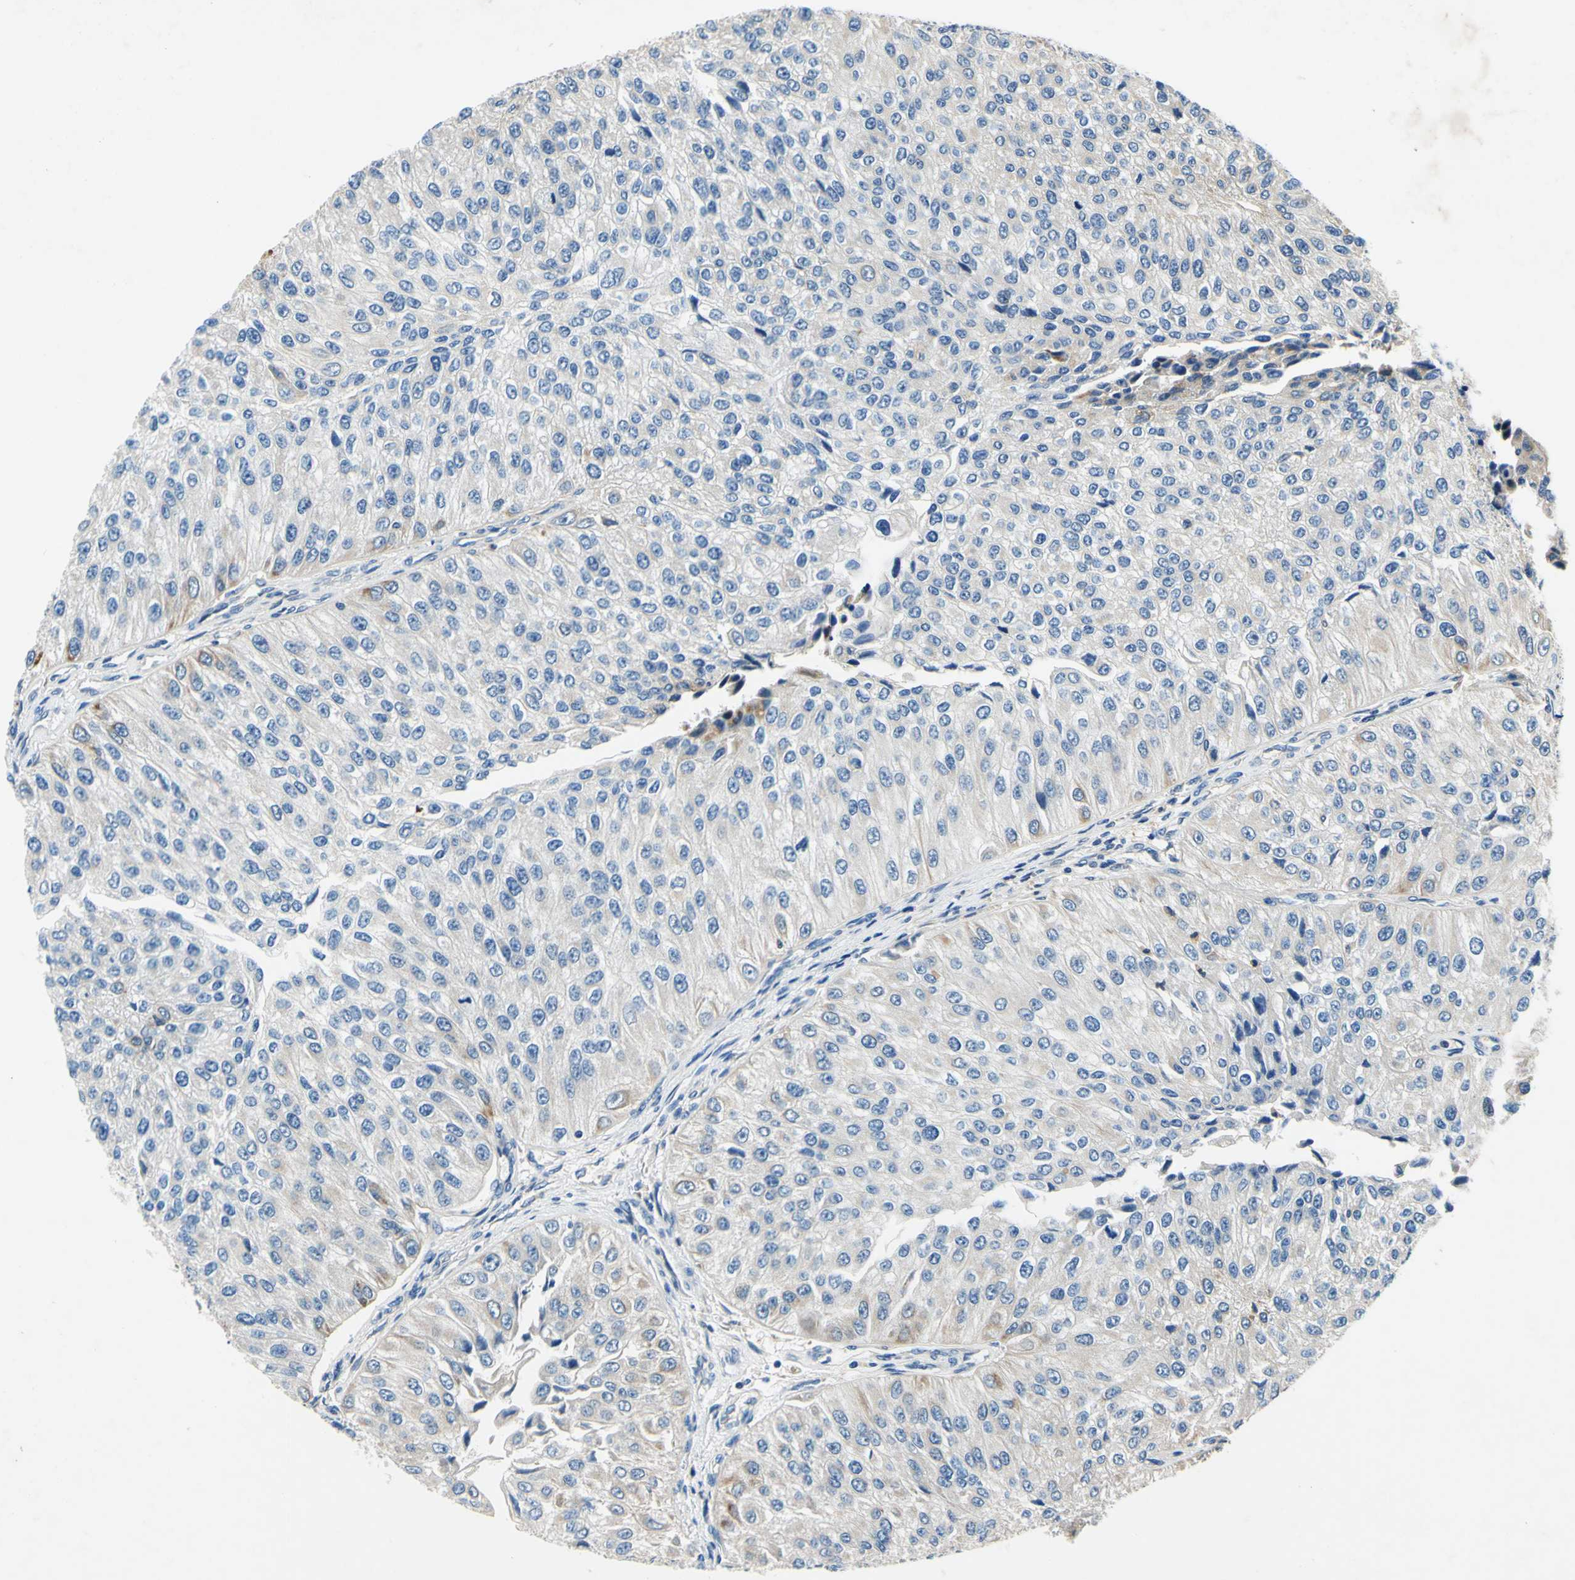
{"staining": {"intensity": "moderate", "quantity": "<25%", "location": "cytoplasmic/membranous"}, "tissue": "urothelial cancer", "cell_type": "Tumor cells", "image_type": "cancer", "snomed": [{"axis": "morphology", "description": "Urothelial carcinoma, High grade"}, {"axis": "topography", "description": "Kidney"}, {"axis": "topography", "description": "Urinary bladder"}], "caption": "High-grade urothelial carcinoma stained with DAB (3,3'-diaminobenzidine) immunohistochemistry reveals low levels of moderate cytoplasmic/membranous expression in approximately <25% of tumor cells. The staining was performed using DAB, with brown indicating positive protein expression. Nuclei are stained blue with hematoxylin.", "gene": "PLA2G4A", "patient": {"sex": "male", "age": 77}}